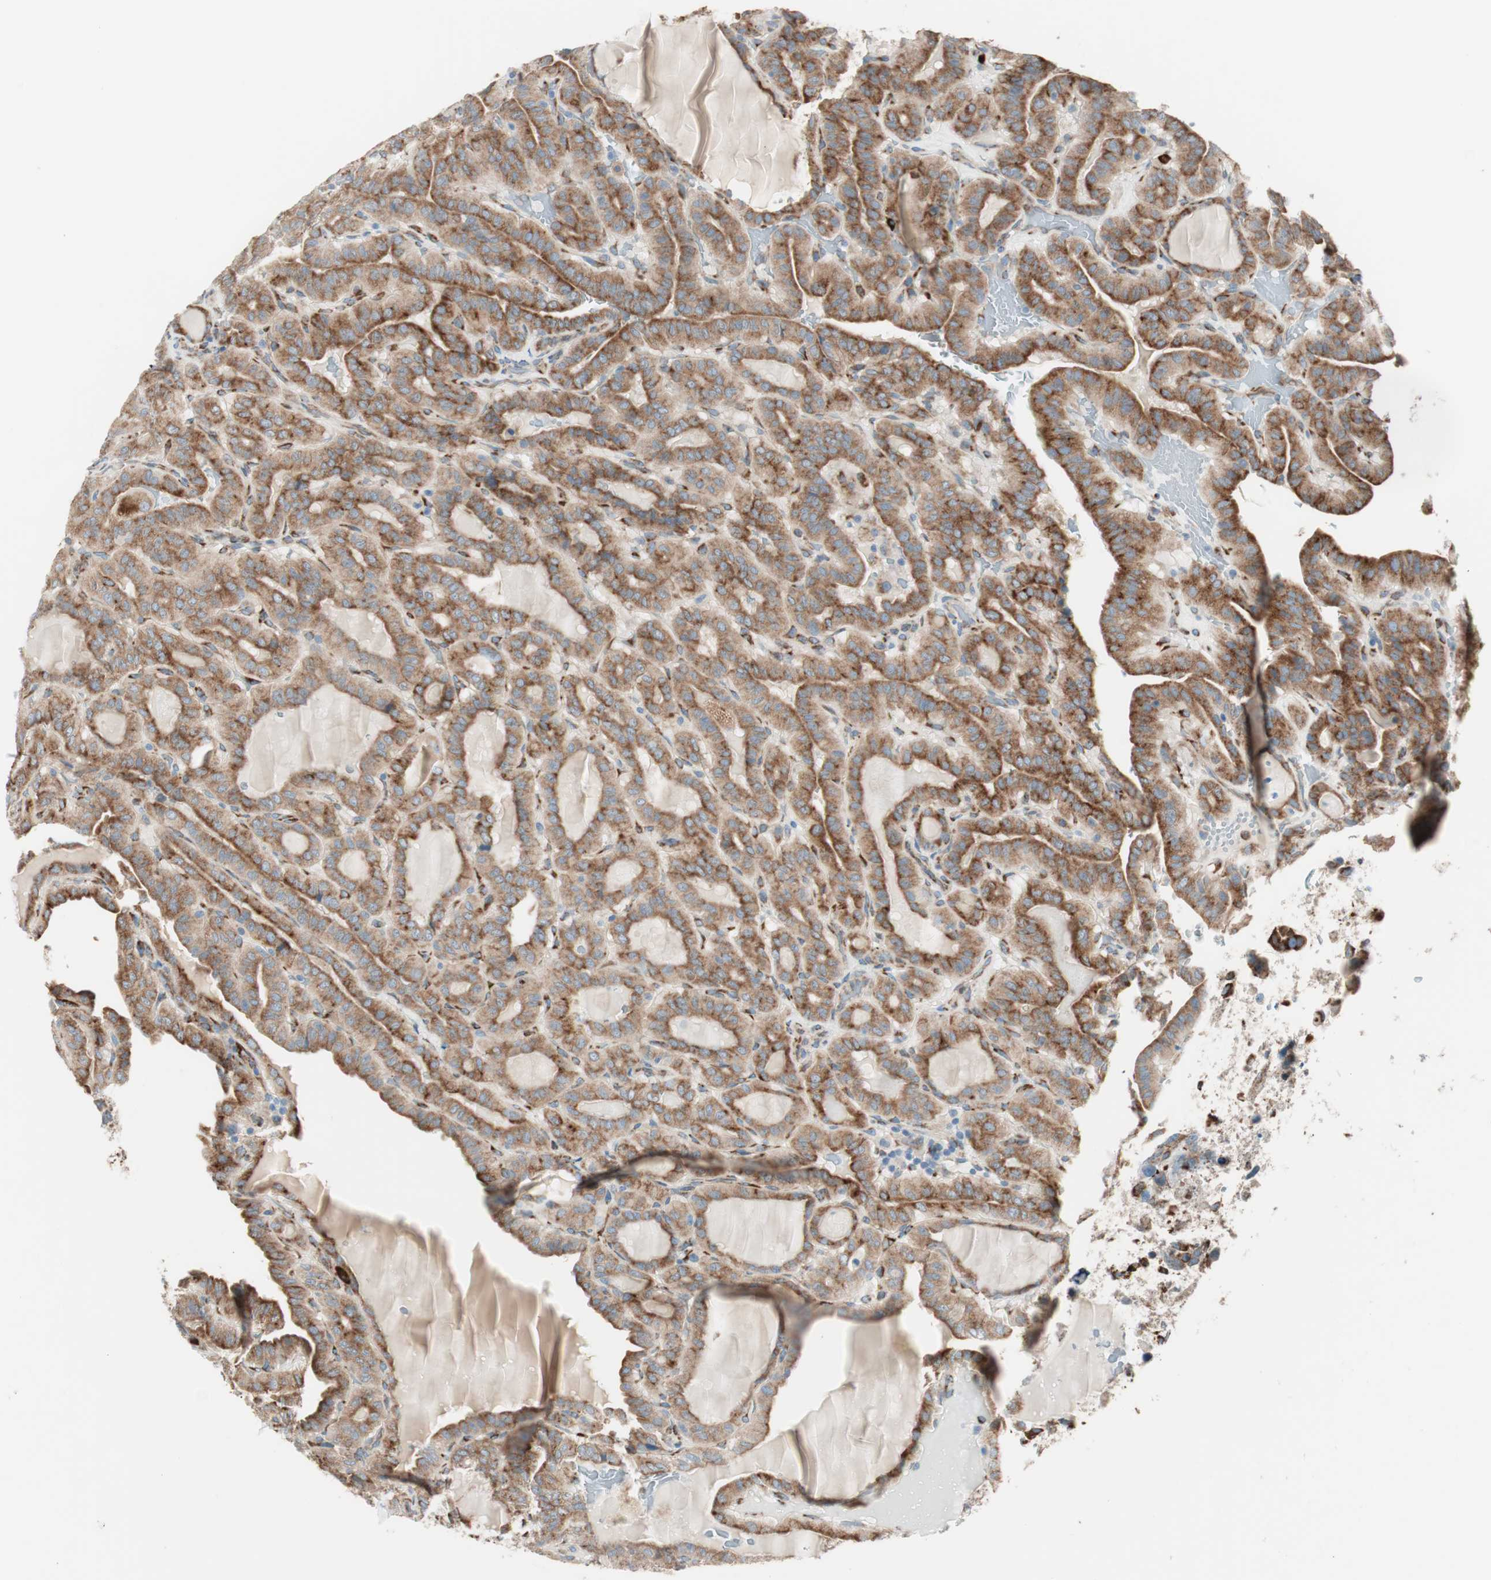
{"staining": {"intensity": "moderate", "quantity": ">75%", "location": "cytoplasmic/membranous"}, "tissue": "thyroid cancer", "cell_type": "Tumor cells", "image_type": "cancer", "snomed": [{"axis": "morphology", "description": "Papillary adenocarcinoma, NOS"}, {"axis": "topography", "description": "Thyroid gland"}], "caption": "IHC histopathology image of neoplastic tissue: human papillary adenocarcinoma (thyroid) stained using immunohistochemistry (IHC) reveals medium levels of moderate protein expression localized specifically in the cytoplasmic/membranous of tumor cells, appearing as a cytoplasmic/membranous brown color.", "gene": "P4HTM", "patient": {"sex": "male", "age": 77}}